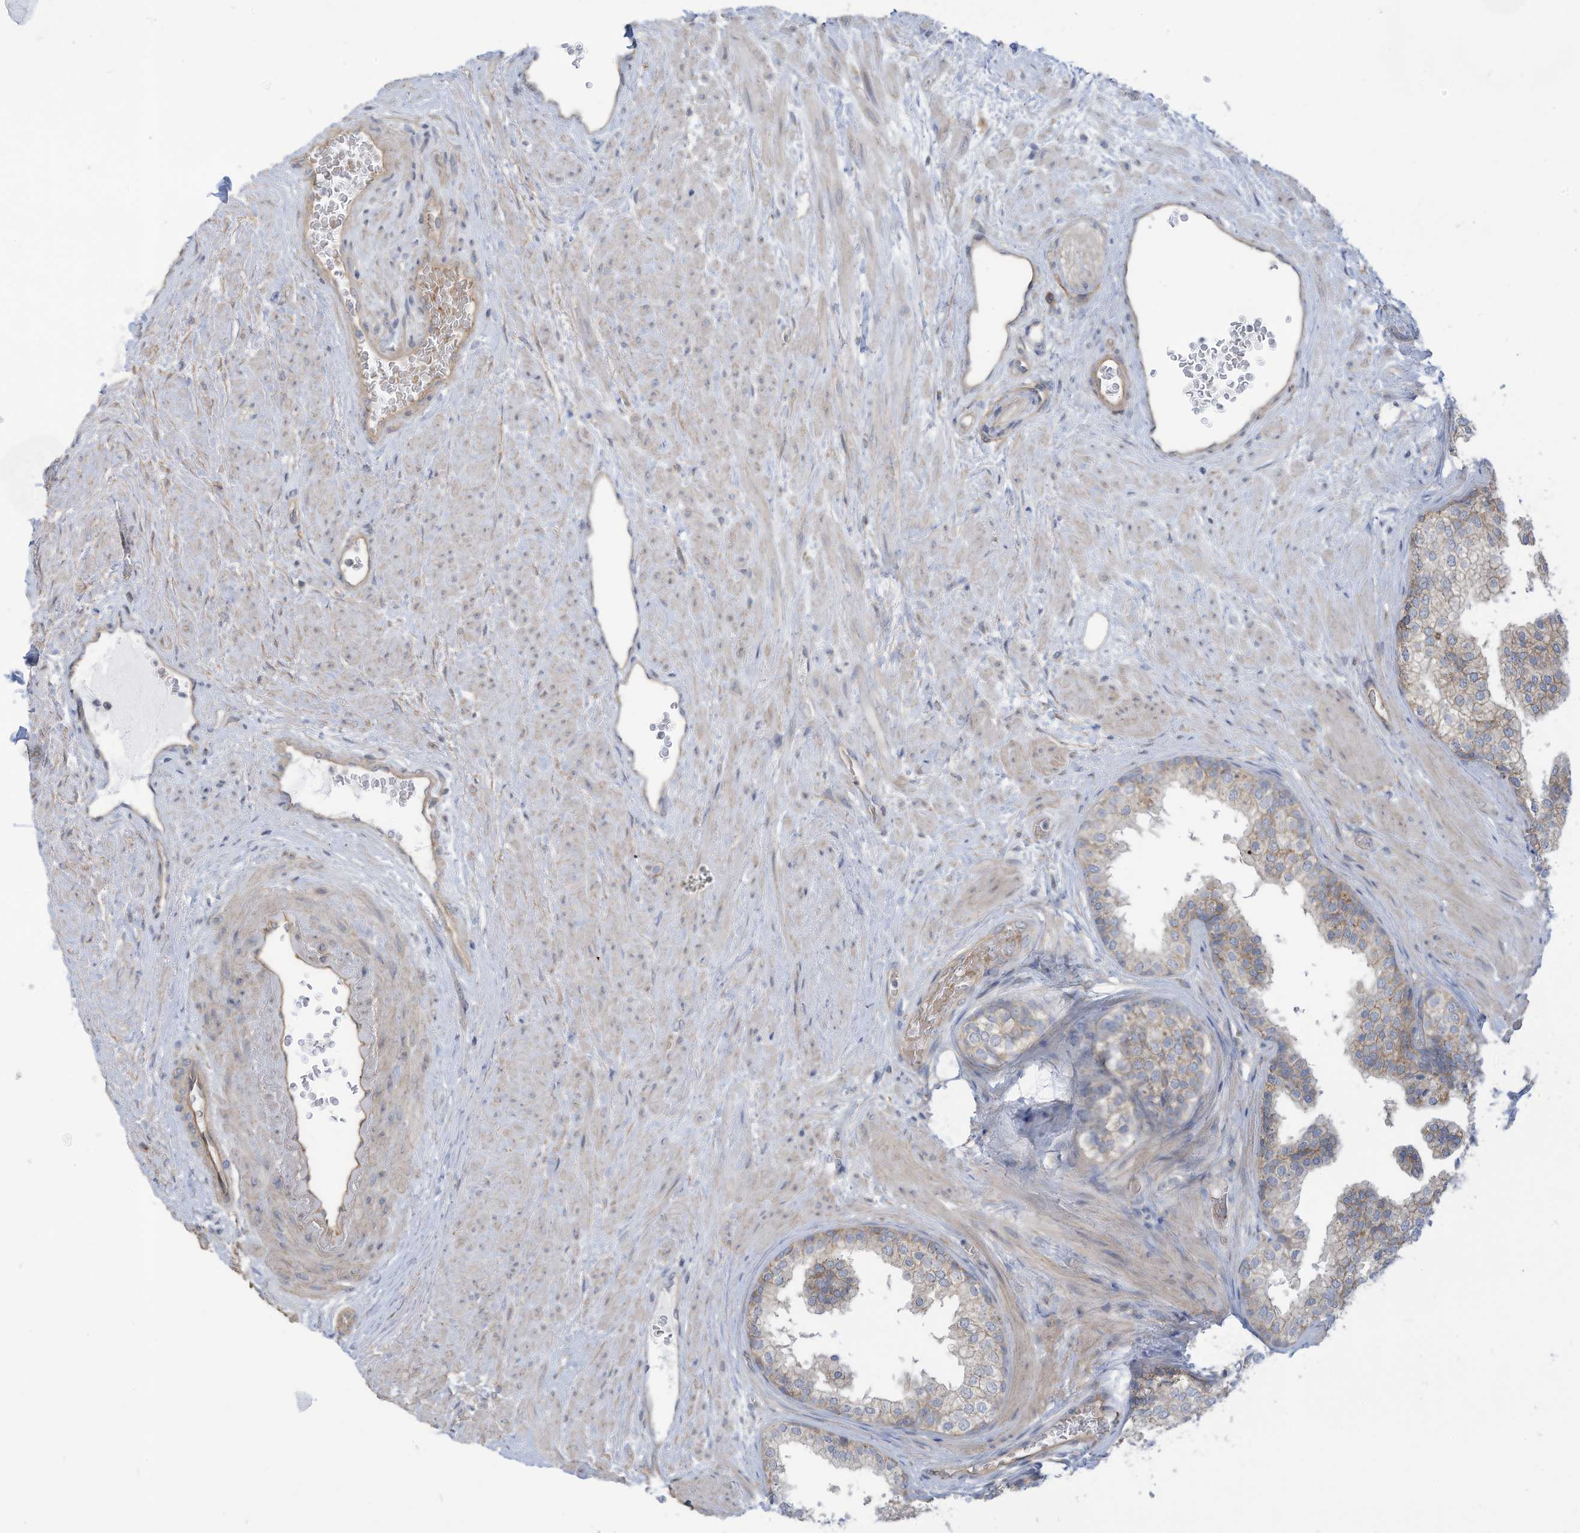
{"staining": {"intensity": "moderate", "quantity": "<25%", "location": "cytoplasmic/membranous"}, "tissue": "prostate", "cell_type": "Glandular cells", "image_type": "normal", "snomed": [{"axis": "morphology", "description": "Normal tissue, NOS"}, {"axis": "topography", "description": "Prostate"}], "caption": "Glandular cells exhibit moderate cytoplasmic/membranous expression in approximately <25% of cells in benign prostate.", "gene": "ADAT2", "patient": {"sex": "male", "age": 48}}